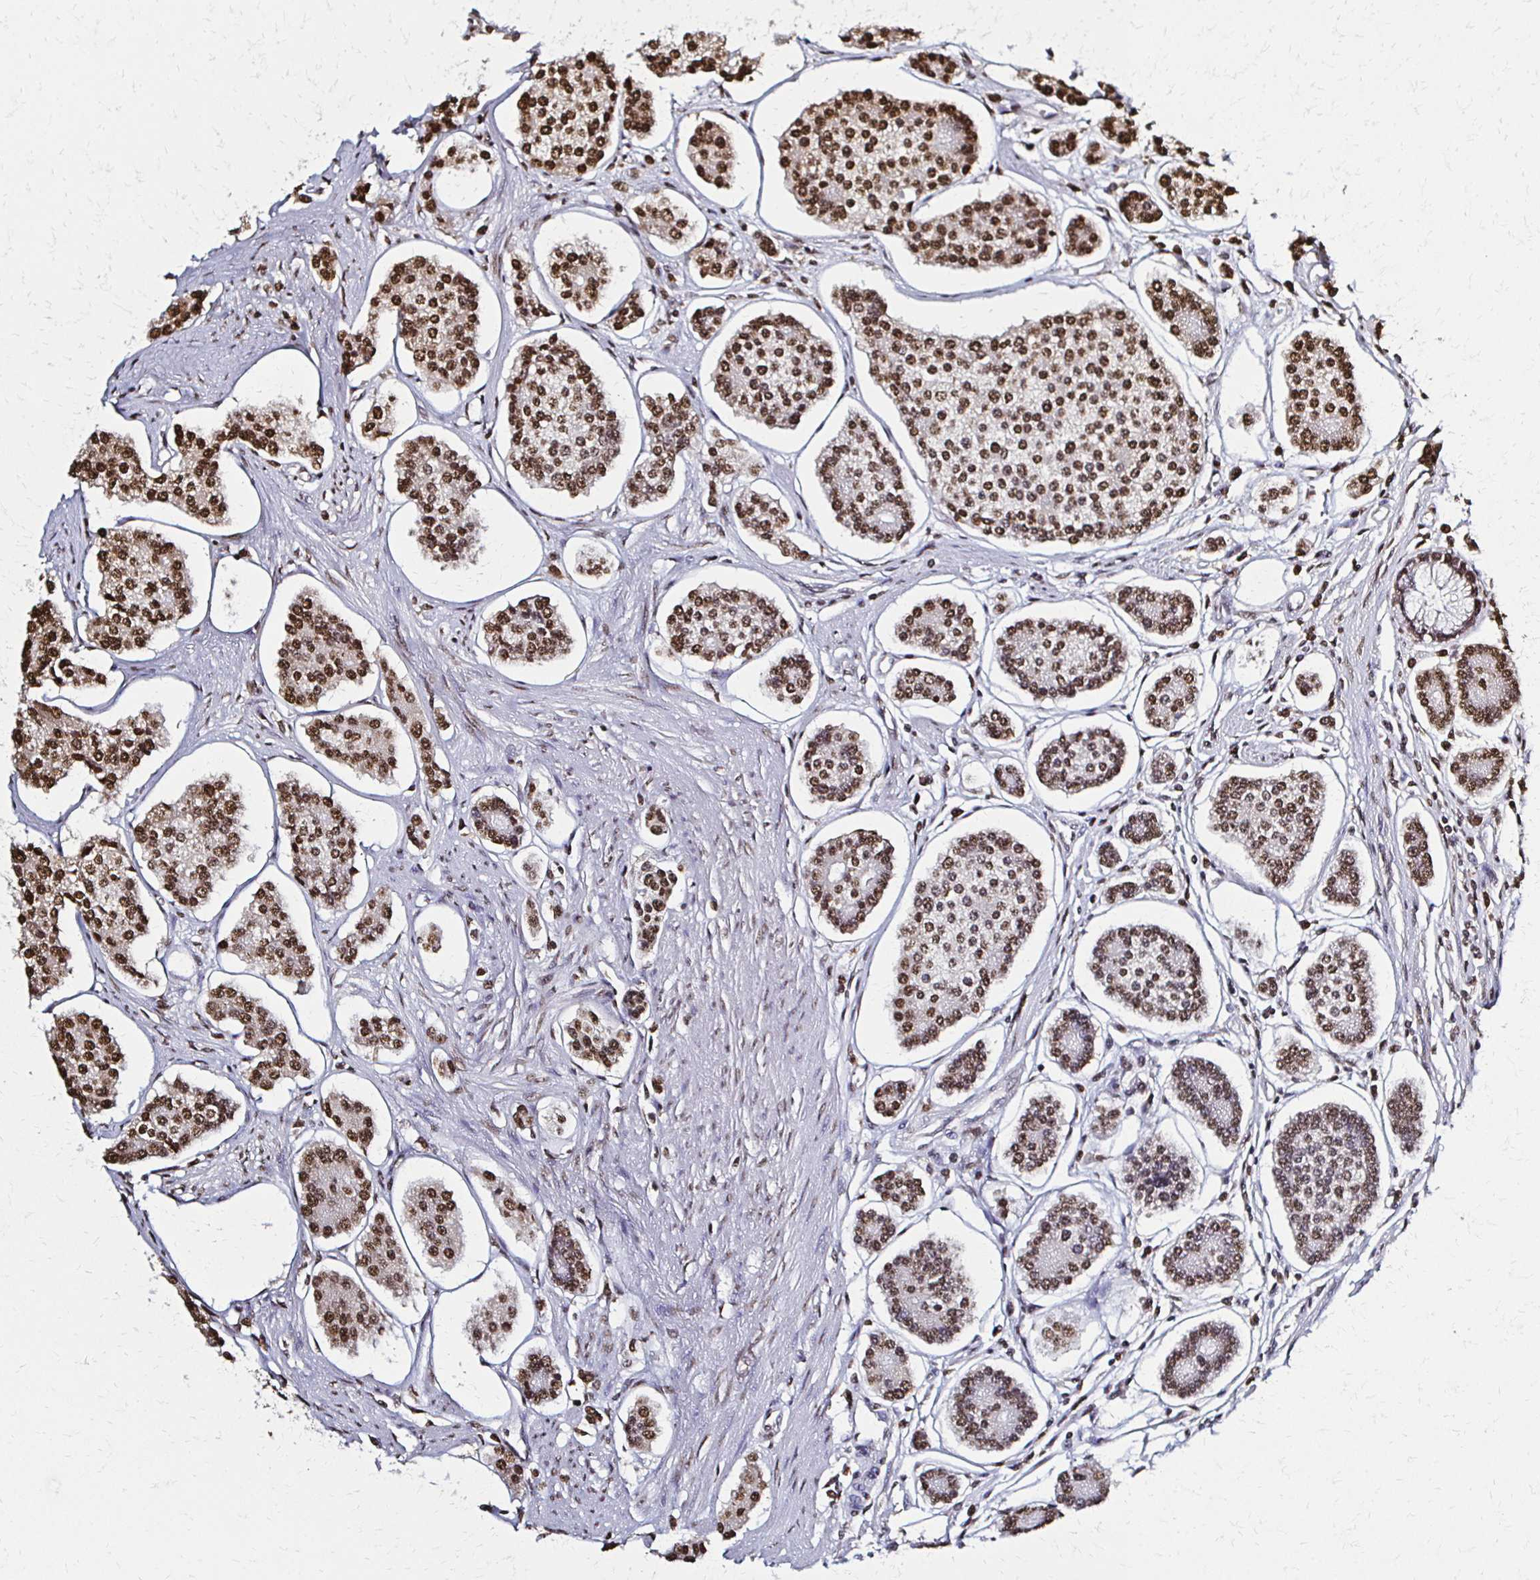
{"staining": {"intensity": "strong", "quantity": ">75%", "location": "nuclear"}, "tissue": "carcinoid", "cell_type": "Tumor cells", "image_type": "cancer", "snomed": [{"axis": "morphology", "description": "Carcinoid, malignant, NOS"}, {"axis": "topography", "description": "Small intestine"}], "caption": "Strong nuclear expression is identified in approximately >75% of tumor cells in carcinoid (malignant). (DAB = brown stain, brightfield microscopy at high magnification).", "gene": "HOXA9", "patient": {"sex": "female", "age": 65}}